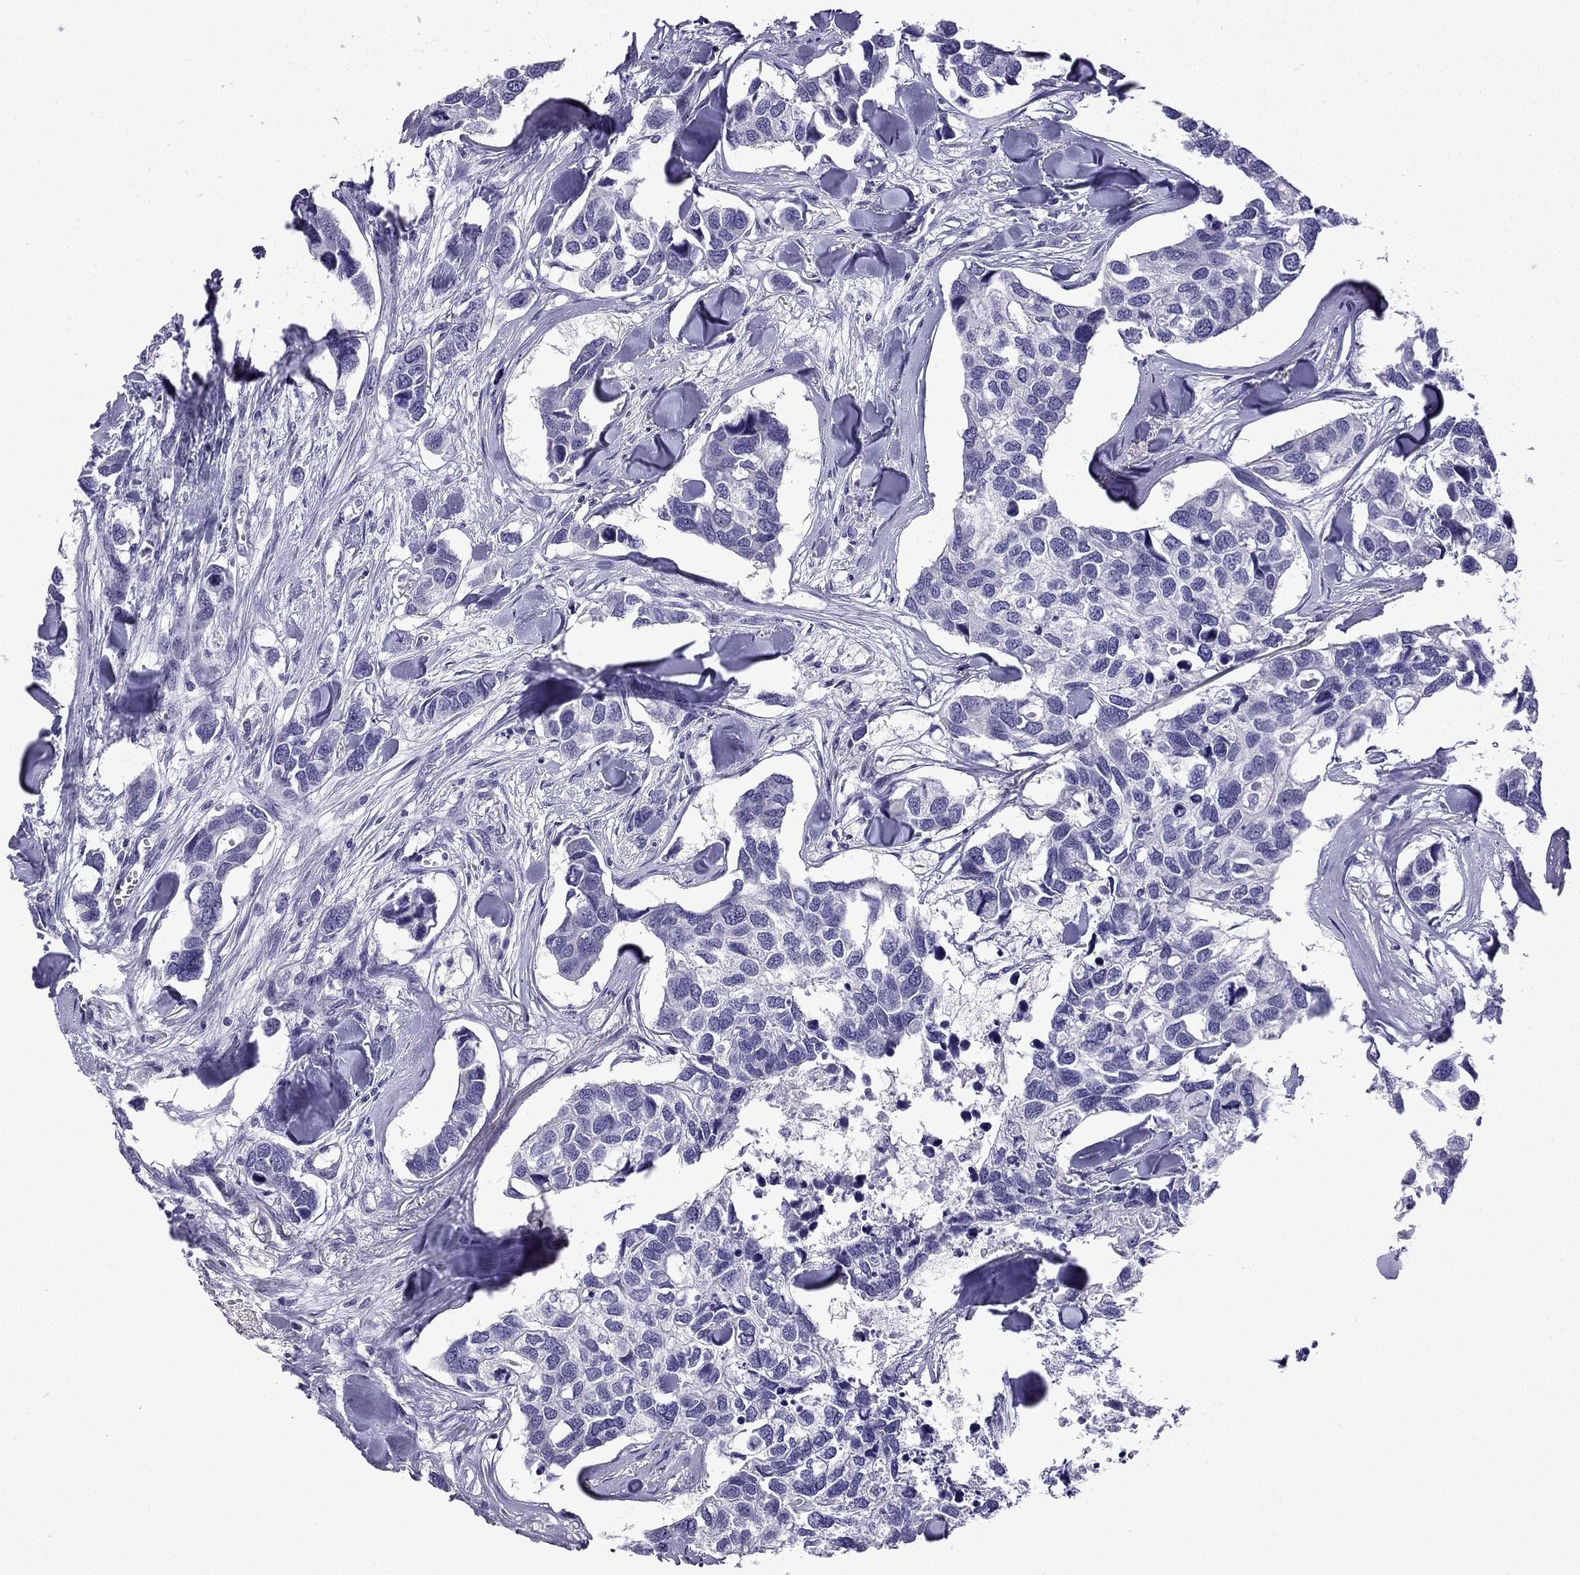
{"staining": {"intensity": "negative", "quantity": "none", "location": "none"}, "tissue": "breast cancer", "cell_type": "Tumor cells", "image_type": "cancer", "snomed": [{"axis": "morphology", "description": "Duct carcinoma"}, {"axis": "topography", "description": "Breast"}], "caption": "An immunohistochemistry (IHC) image of invasive ductal carcinoma (breast) is shown. There is no staining in tumor cells of invasive ductal carcinoma (breast). (Brightfield microscopy of DAB IHC at high magnification).", "gene": "TTN", "patient": {"sex": "female", "age": 83}}